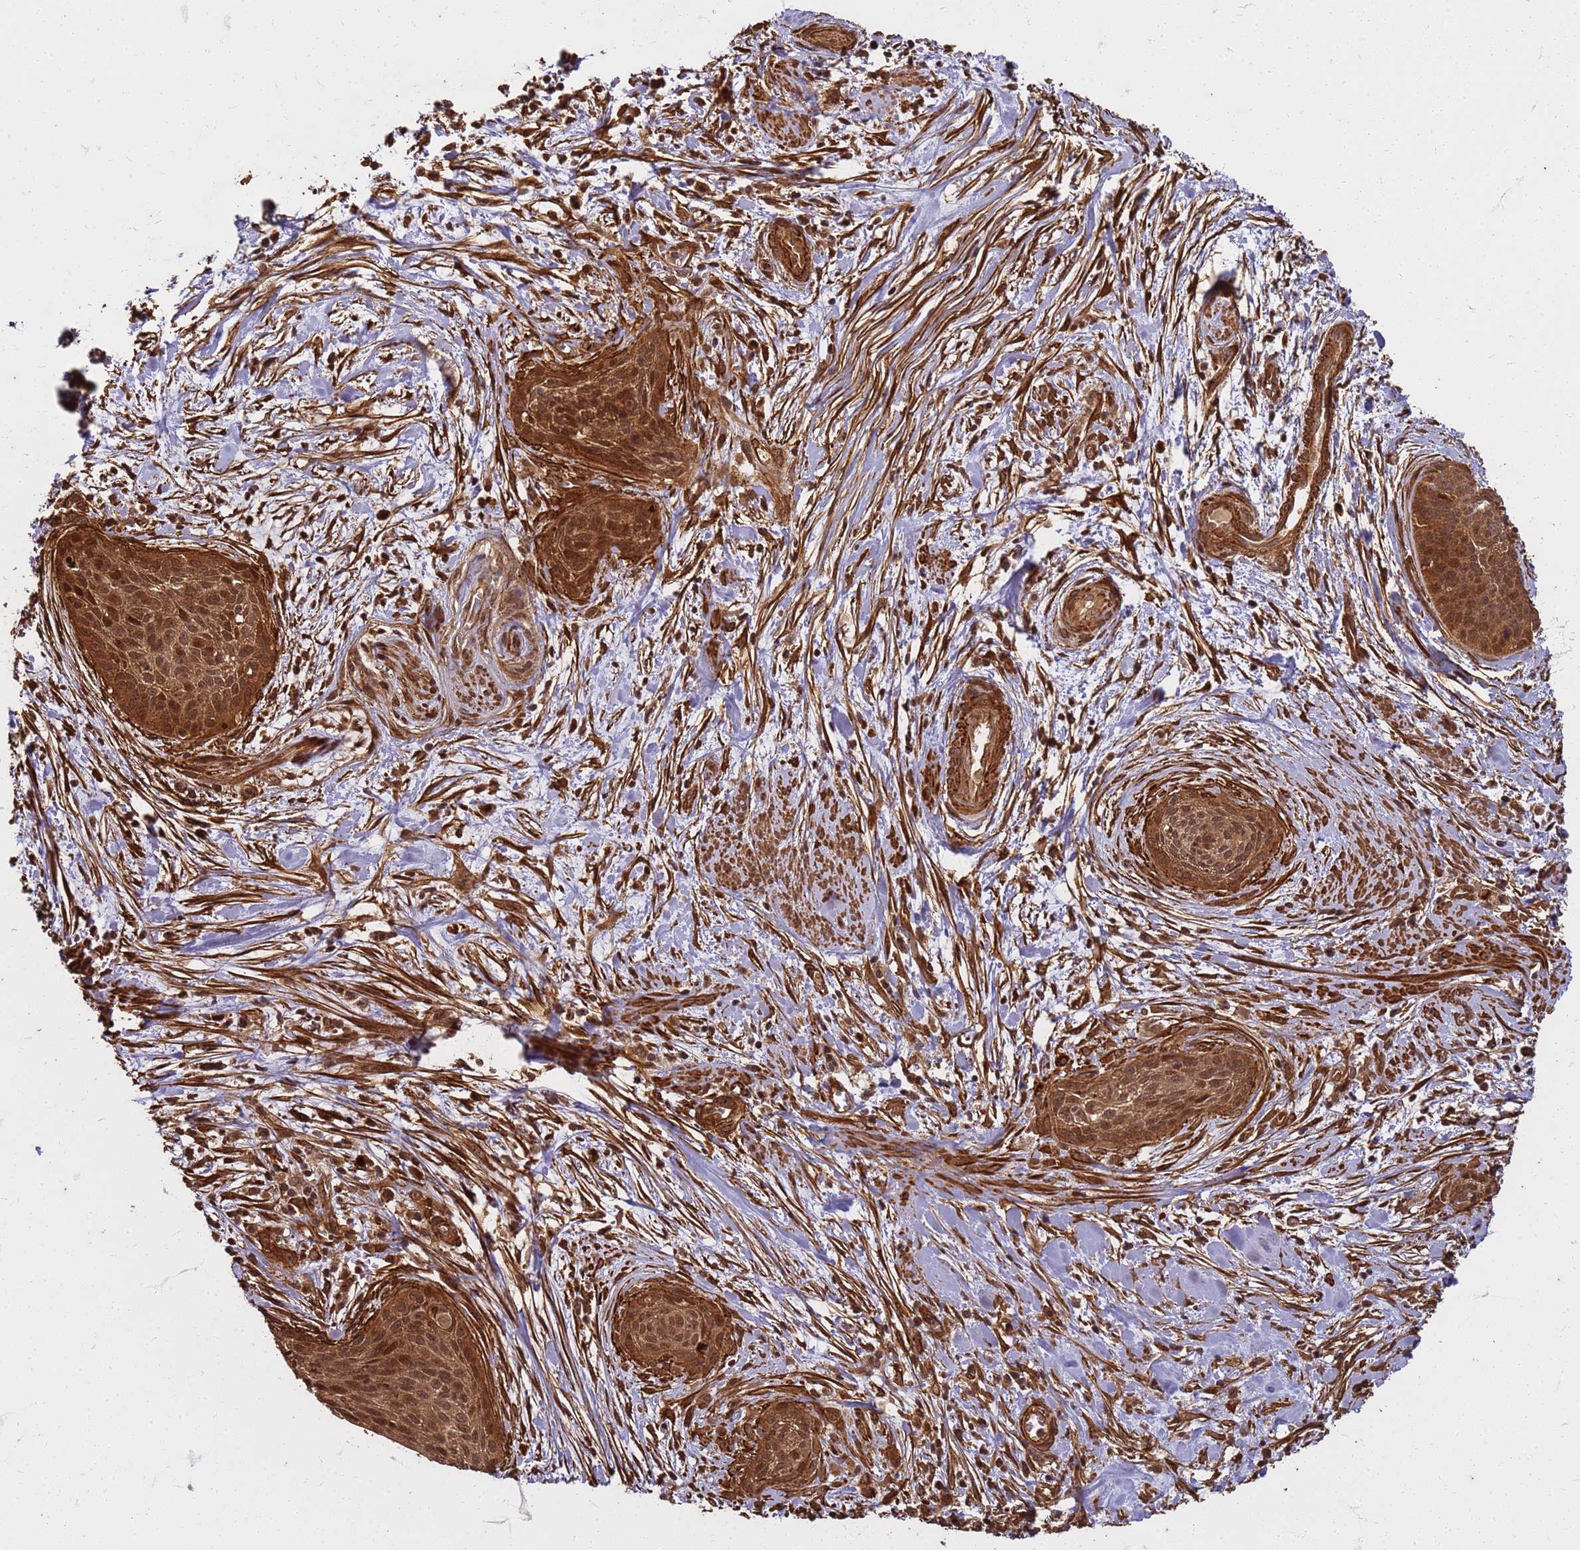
{"staining": {"intensity": "moderate", "quantity": ">75%", "location": "cytoplasmic/membranous,nuclear"}, "tissue": "cervical cancer", "cell_type": "Tumor cells", "image_type": "cancer", "snomed": [{"axis": "morphology", "description": "Squamous cell carcinoma, NOS"}, {"axis": "topography", "description": "Cervix"}], "caption": "Protein analysis of squamous cell carcinoma (cervical) tissue demonstrates moderate cytoplasmic/membranous and nuclear positivity in about >75% of tumor cells.", "gene": "KIF26A", "patient": {"sex": "female", "age": 55}}